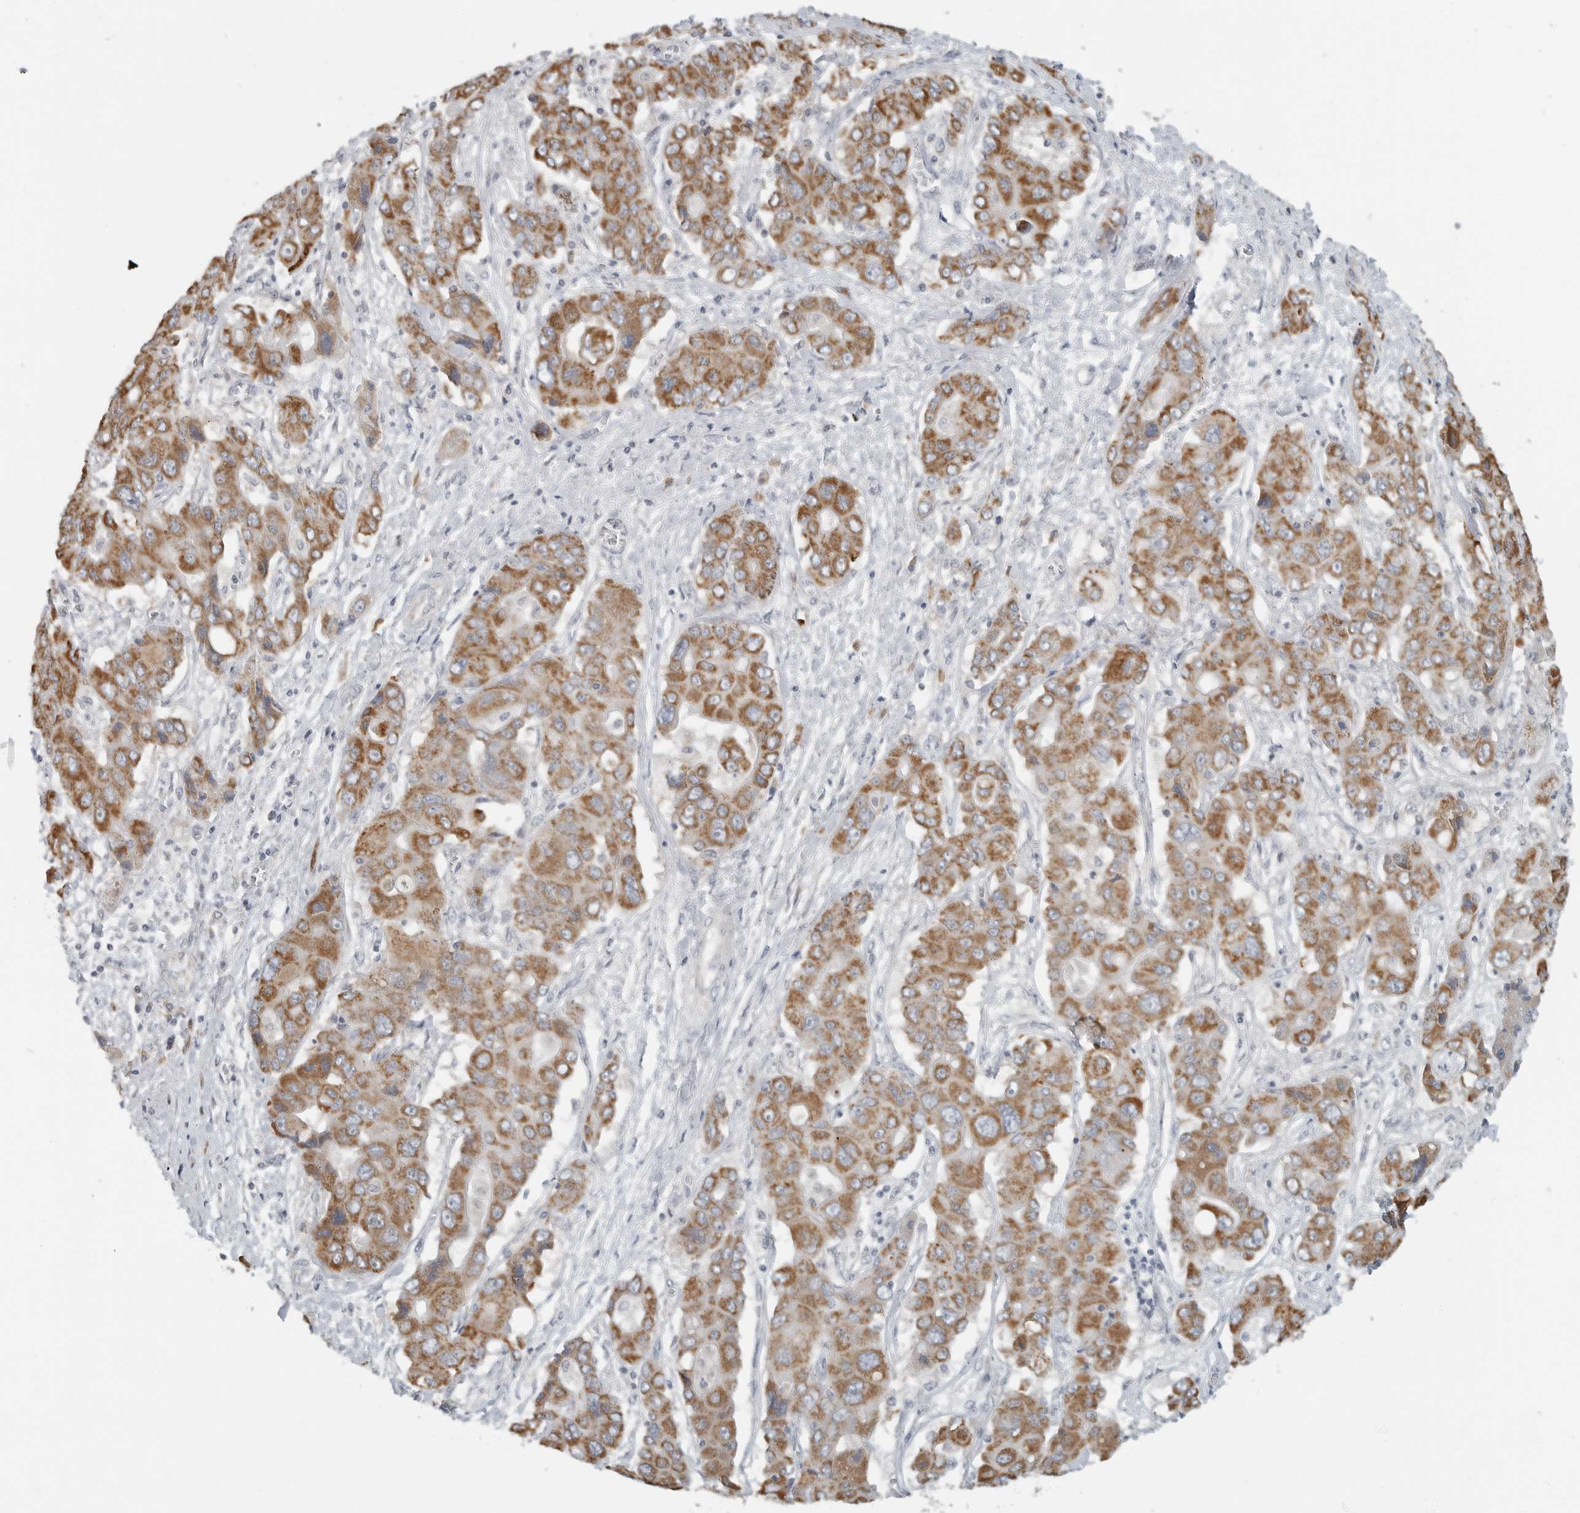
{"staining": {"intensity": "strong", "quantity": "25%-75%", "location": "cytoplasmic/membranous"}, "tissue": "liver cancer", "cell_type": "Tumor cells", "image_type": "cancer", "snomed": [{"axis": "morphology", "description": "Cholangiocarcinoma"}, {"axis": "topography", "description": "Liver"}], "caption": "The immunohistochemical stain labels strong cytoplasmic/membranous positivity in tumor cells of liver cholangiocarcinoma tissue.", "gene": "IL12RB2", "patient": {"sex": "male", "age": 67}}